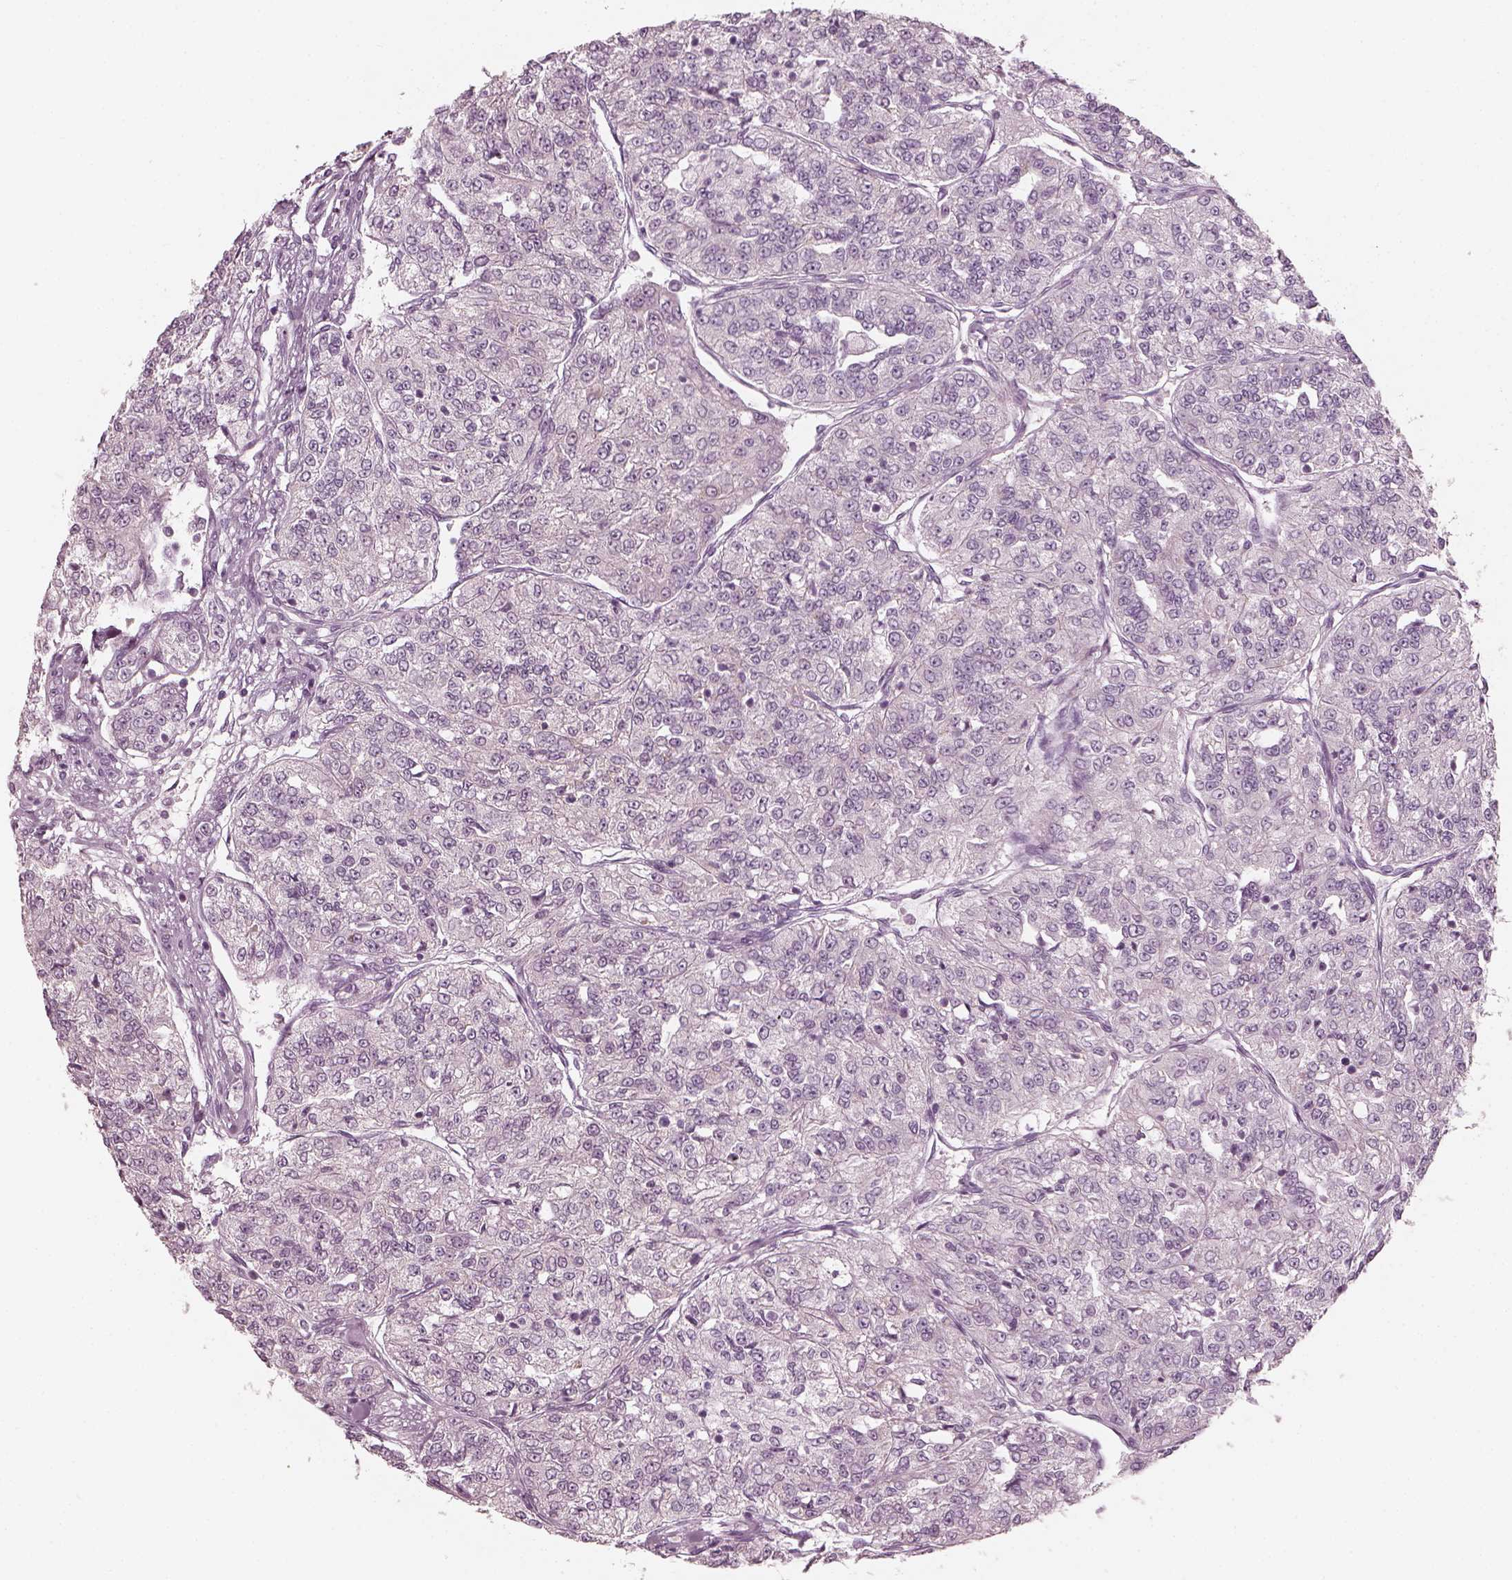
{"staining": {"intensity": "negative", "quantity": "none", "location": "none"}, "tissue": "renal cancer", "cell_type": "Tumor cells", "image_type": "cancer", "snomed": [{"axis": "morphology", "description": "Adenocarcinoma, NOS"}, {"axis": "topography", "description": "Kidney"}], "caption": "IHC image of renal adenocarcinoma stained for a protein (brown), which displays no staining in tumor cells.", "gene": "CNTN1", "patient": {"sex": "female", "age": 63}}